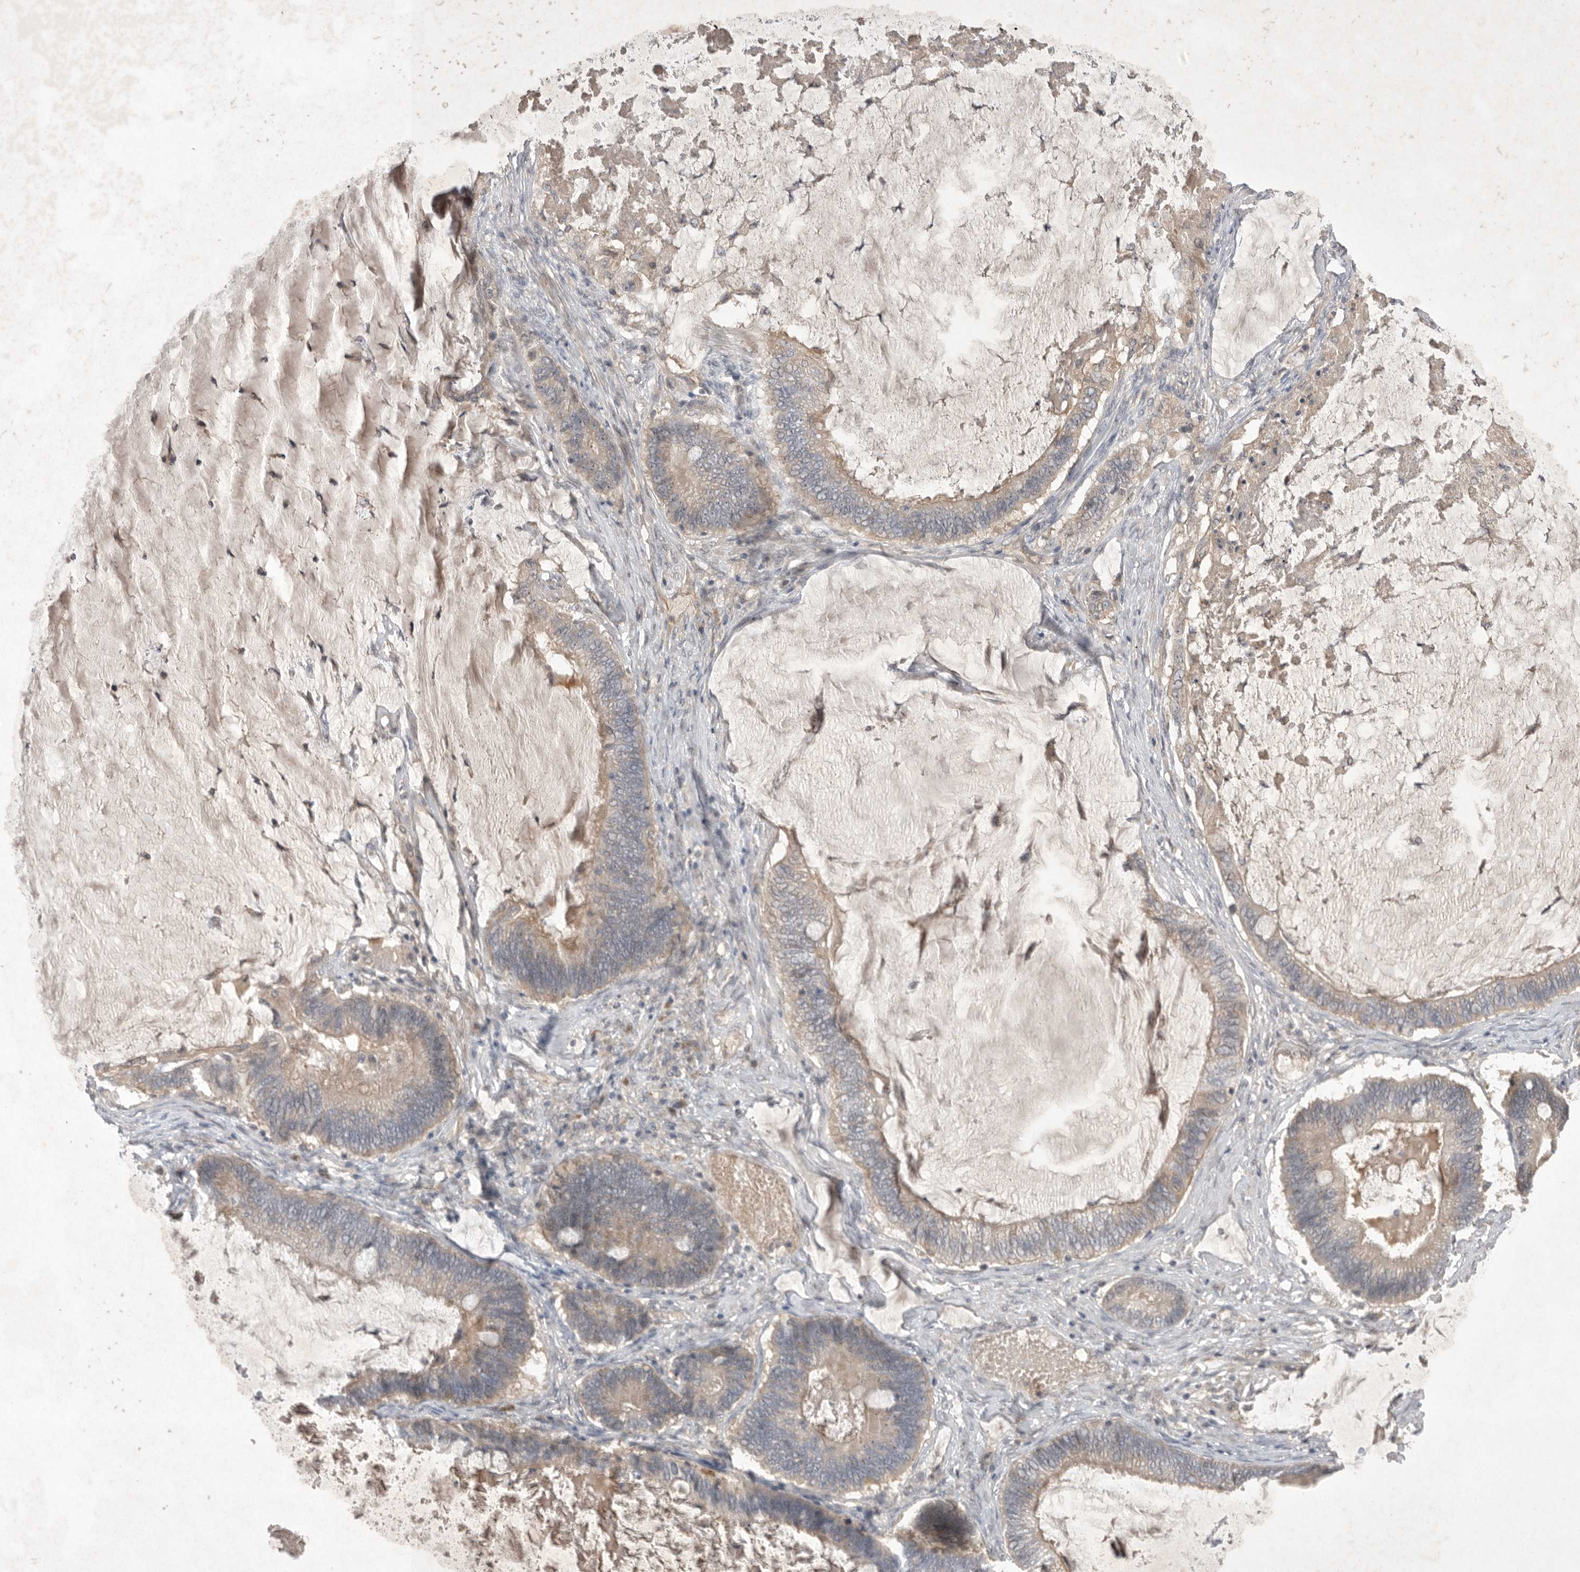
{"staining": {"intensity": "weak", "quantity": ">75%", "location": "cytoplasmic/membranous"}, "tissue": "ovarian cancer", "cell_type": "Tumor cells", "image_type": "cancer", "snomed": [{"axis": "morphology", "description": "Cystadenocarcinoma, mucinous, NOS"}, {"axis": "topography", "description": "Ovary"}], "caption": "About >75% of tumor cells in human ovarian mucinous cystadenocarcinoma demonstrate weak cytoplasmic/membranous protein expression as visualized by brown immunohistochemical staining.", "gene": "NRCAM", "patient": {"sex": "female", "age": 61}}